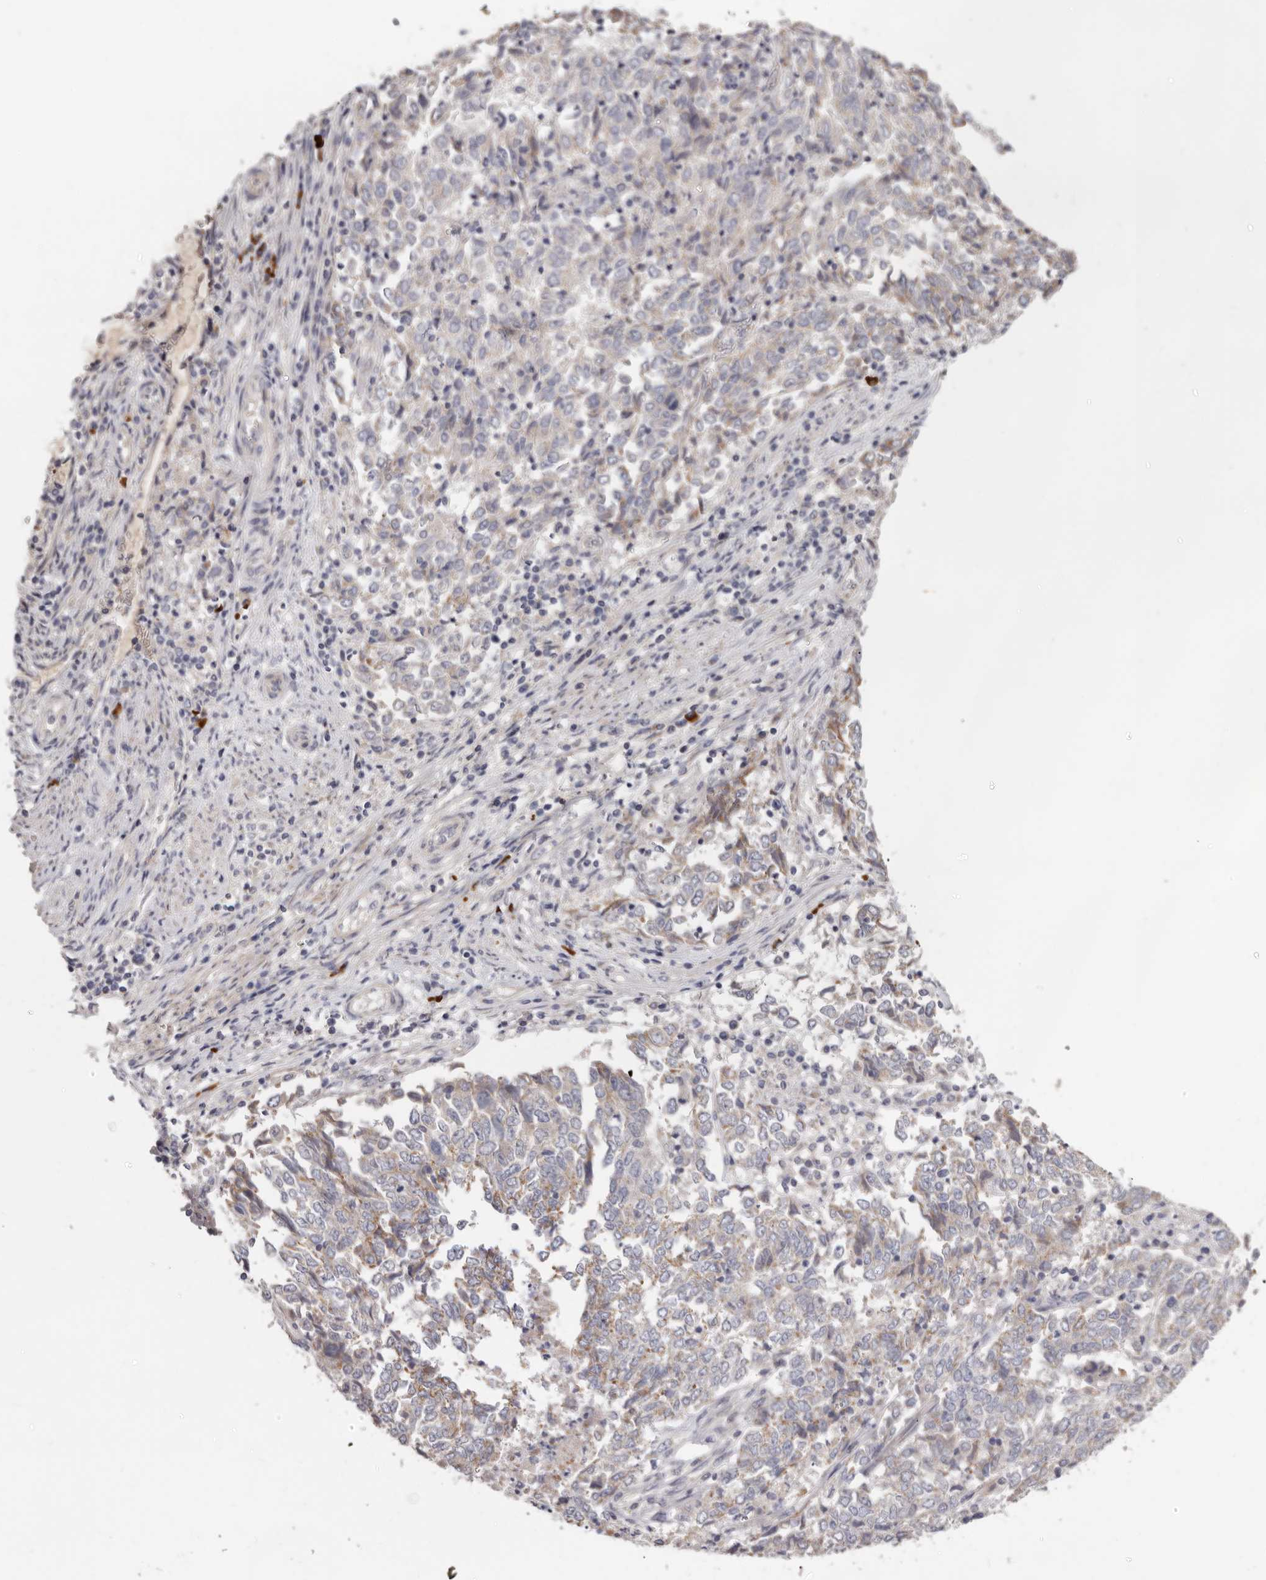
{"staining": {"intensity": "weak", "quantity": "25%-75%", "location": "cytoplasmic/membranous"}, "tissue": "endometrial cancer", "cell_type": "Tumor cells", "image_type": "cancer", "snomed": [{"axis": "morphology", "description": "Adenocarcinoma, NOS"}, {"axis": "topography", "description": "Endometrium"}], "caption": "Immunohistochemical staining of endometrial cancer exhibits low levels of weak cytoplasmic/membranous protein positivity in about 25%-75% of tumor cells. (brown staining indicates protein expression, while blue staining denotes nuclei).", "gene": "SPTA1", "patient": {"sex": "female", "age": 80}}